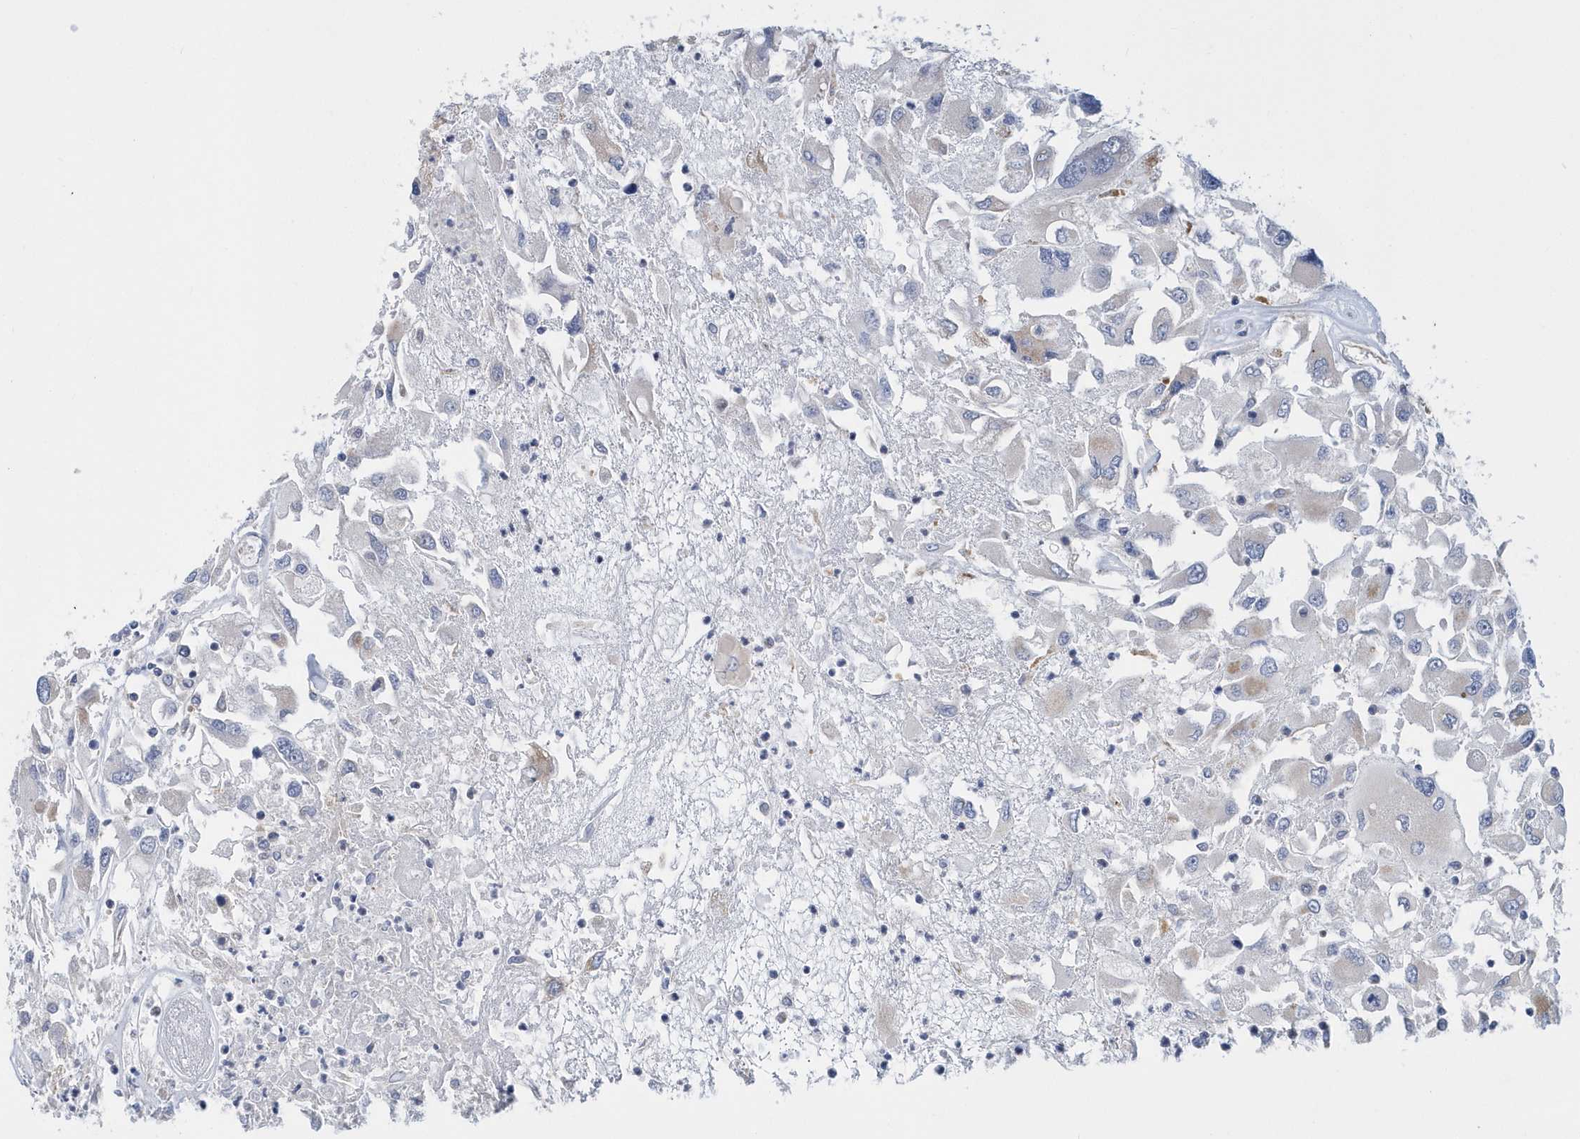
{"staining": {"intensity": "negative", "quantity": "none", "location": "none"}, "tissue": "renal cancer", "cell_type": "Tumor cells", "image_type": "cancer", "snomed": [{"axis": "morphology", "description": "Adenocarcinoma, NOS"}, {"axis": "topography", "description": "Kidney"}], "caption": "Renal adenocarcinoma was stained to show a protein in brown. There is no significant positivity in tumor cells.", "gene": "VWA5B2", "patient": {"sex": "female", "age": 52}}